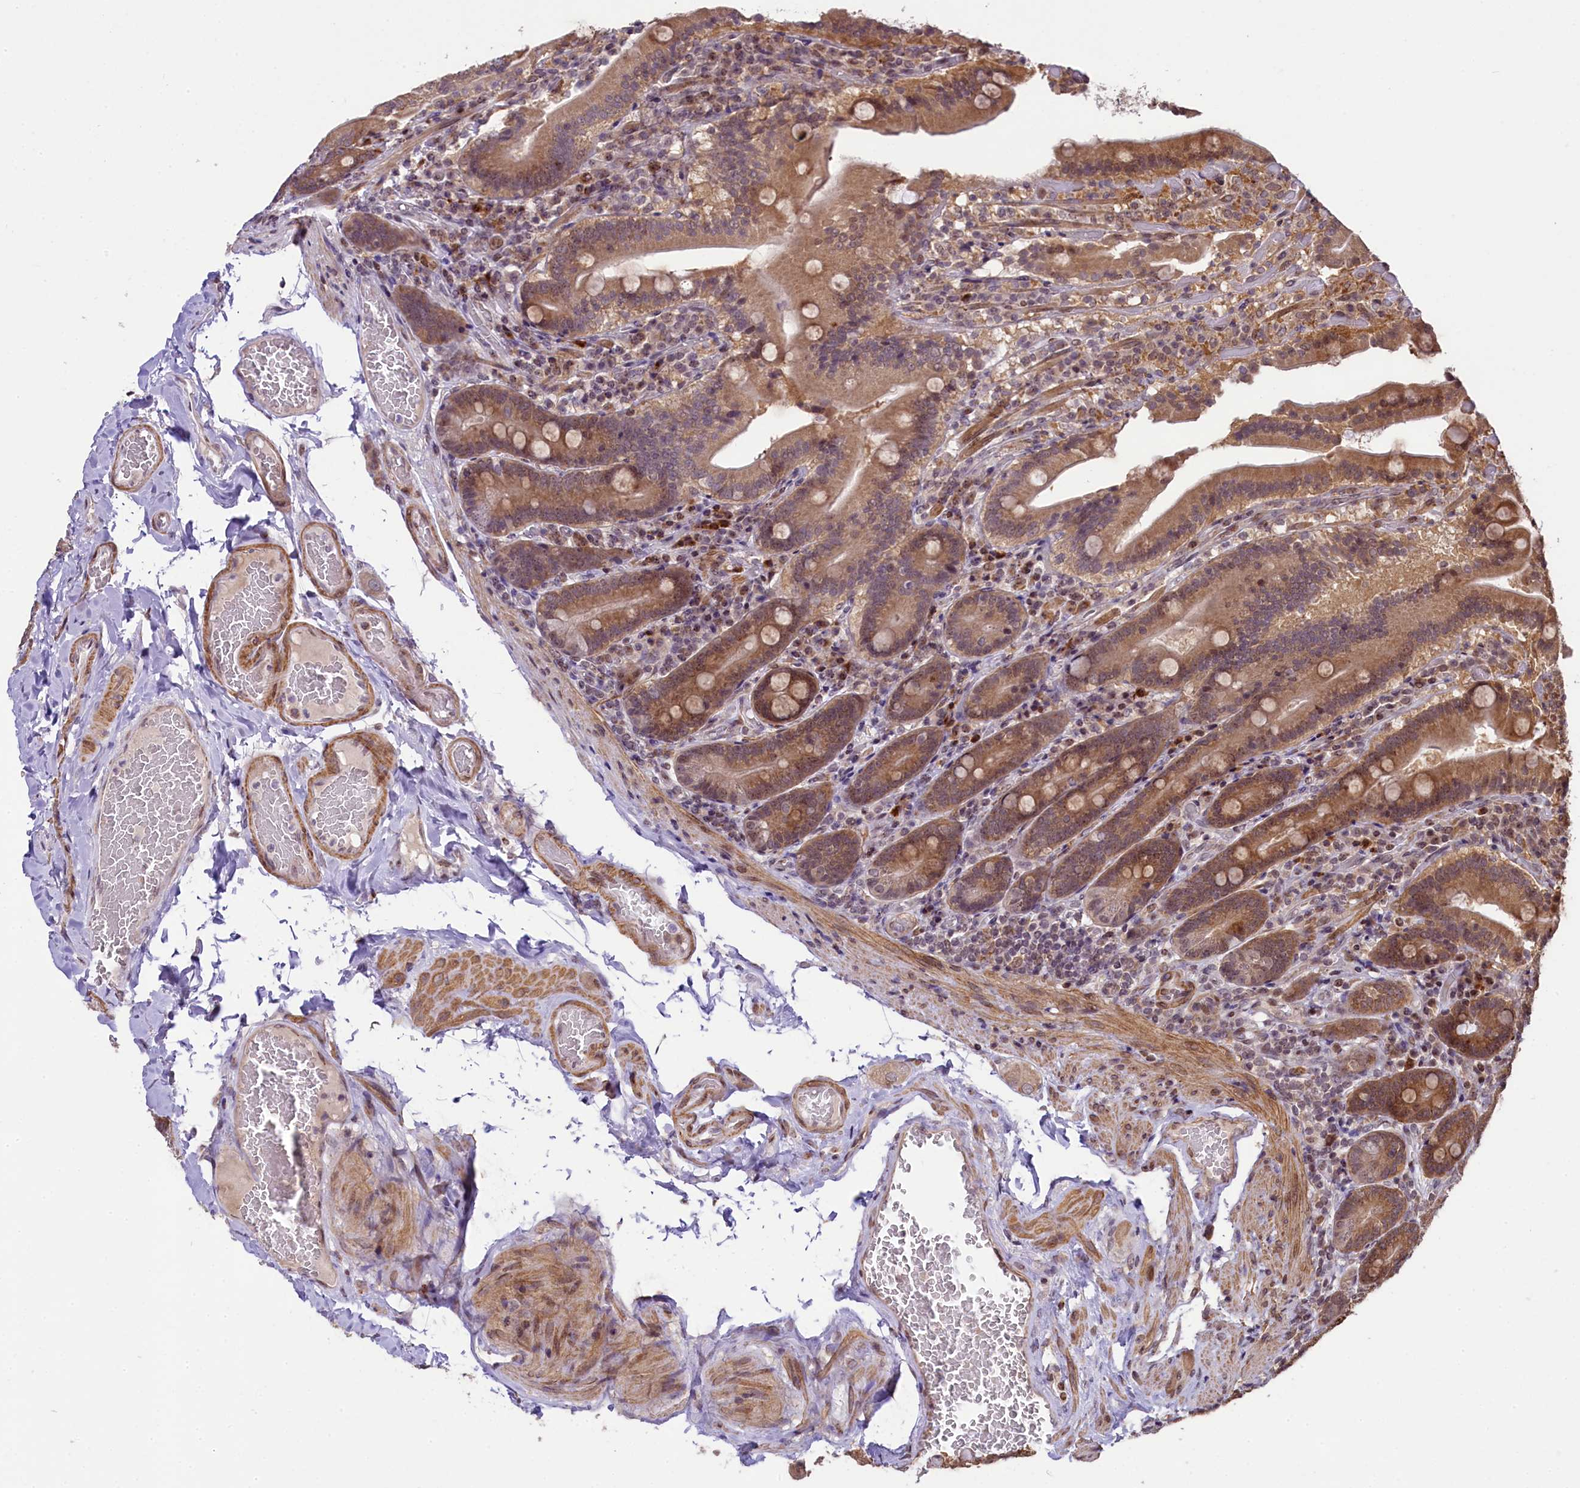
{"staining": {"intensity": "moderate", "quantity": ">75%", "location": "cytoplasmic/membranous"}, "tissue": "duodenum", "cell_type": "Glandular cells", "image_type": "normal", "snomed": [{"axis": "morphology", "description": "Normal tissue, NOS"}, {"axis": "topography", "description": "Duodenum"}], "caption": "DAB immunohistochemical staining of normal duodenum reveals moderate cytoplasmic/membranous protein expression in about >75% of glandular cells.", "gene": "RBBP8", "patient": {"sex": "female", "age": 62}}